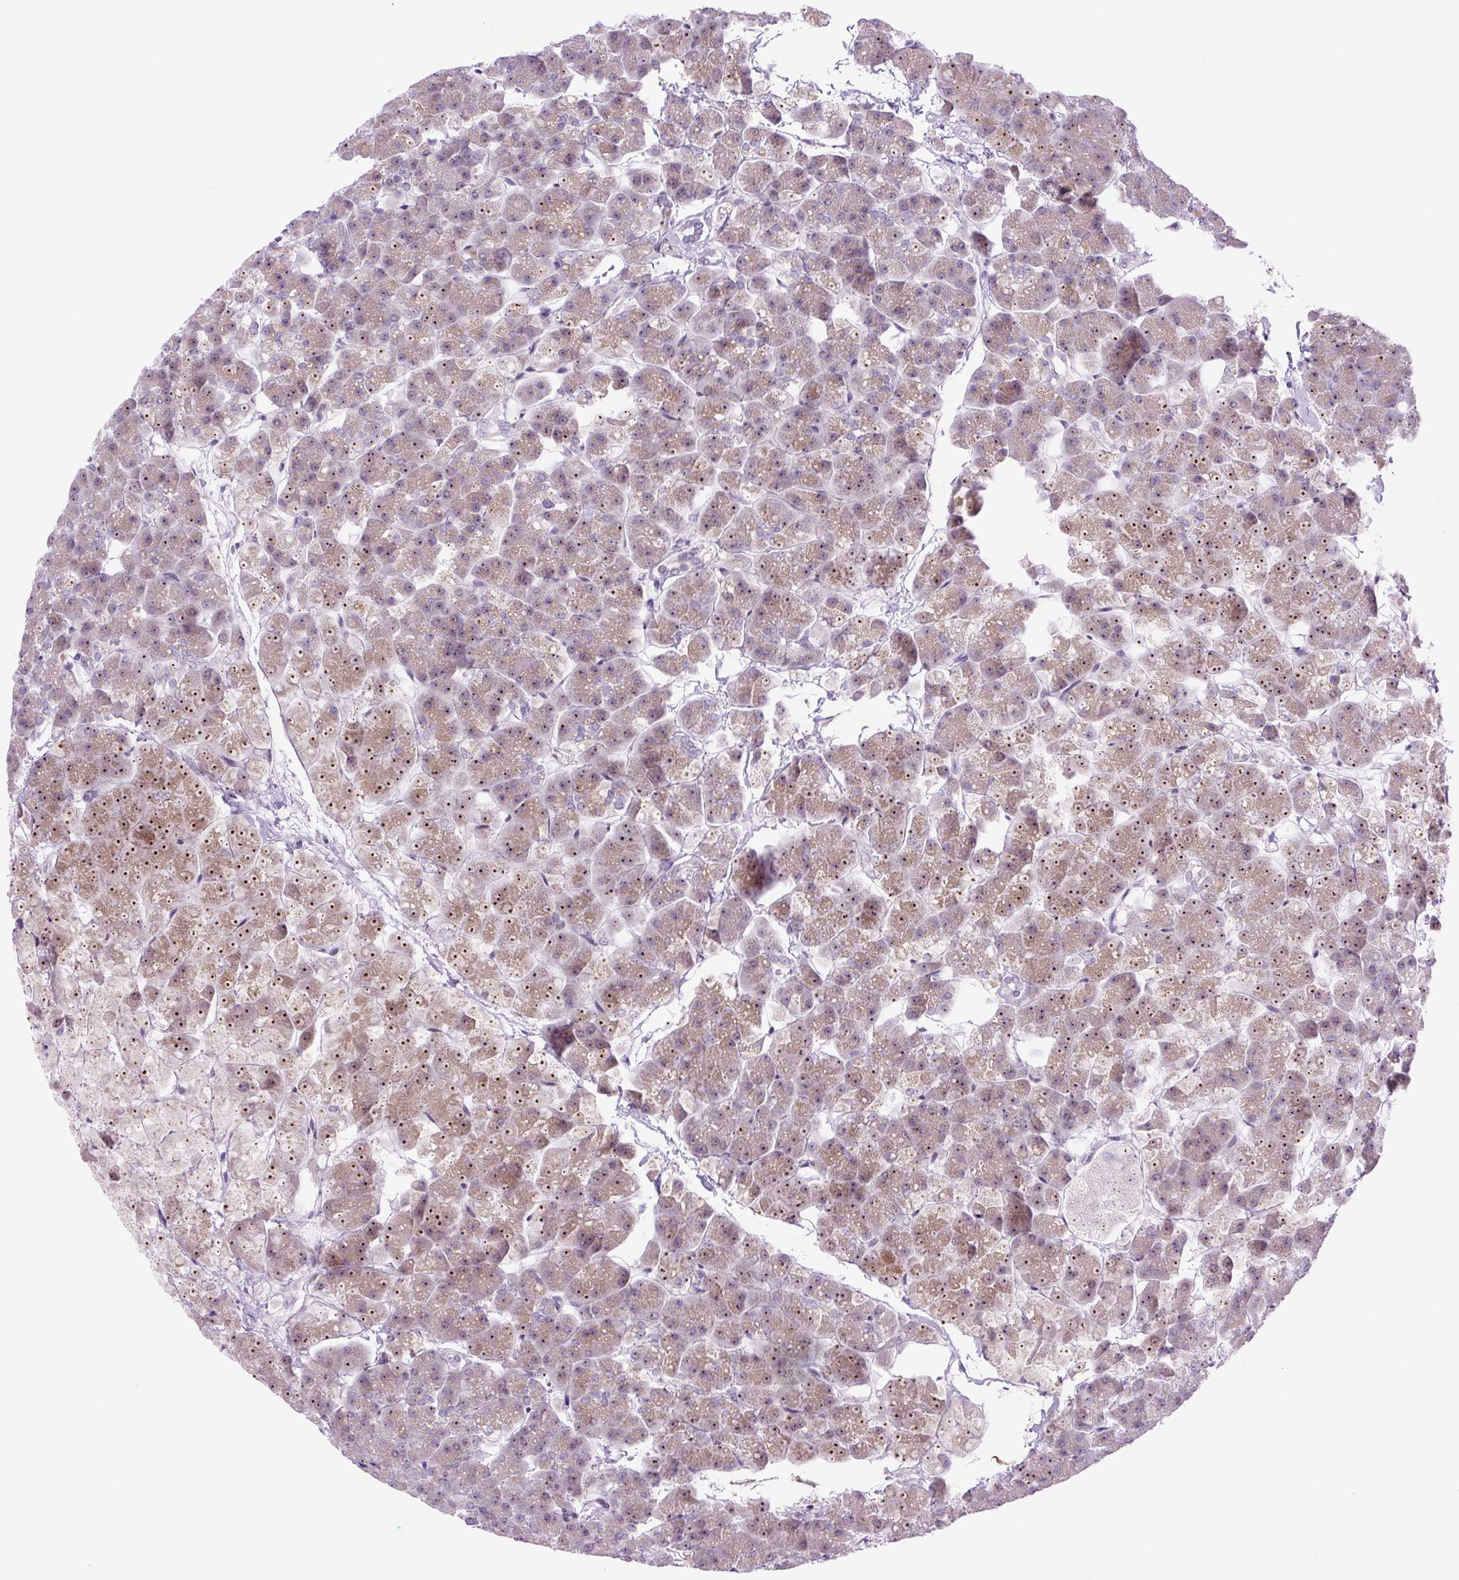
{"staining": {"intensity": "moderate", "quantity": "25%-75%", "location": "cytoplasmic/membranous,nuclear"}, "tissue": "pancreas", "cell_type": "Exocrine glandular cells", "image_type": "normal", "snomed": [{"axis": "morphology", "description": "Normal tissue, NOS"}, {"axis": "topography", "description": "Pancreas"}, {"axis": "topography", "description": "Peripheral nerve tissue"}], "caption": "Unremarkable pancreas exhibits moderate cytoplasmic/membranous,nuclear positivity in about 25%-75% of exocrine glandular cells, visualized by immunohistochemistry.", "gene": "RRS1", "patient": {"sex": "male", "age": 54}}